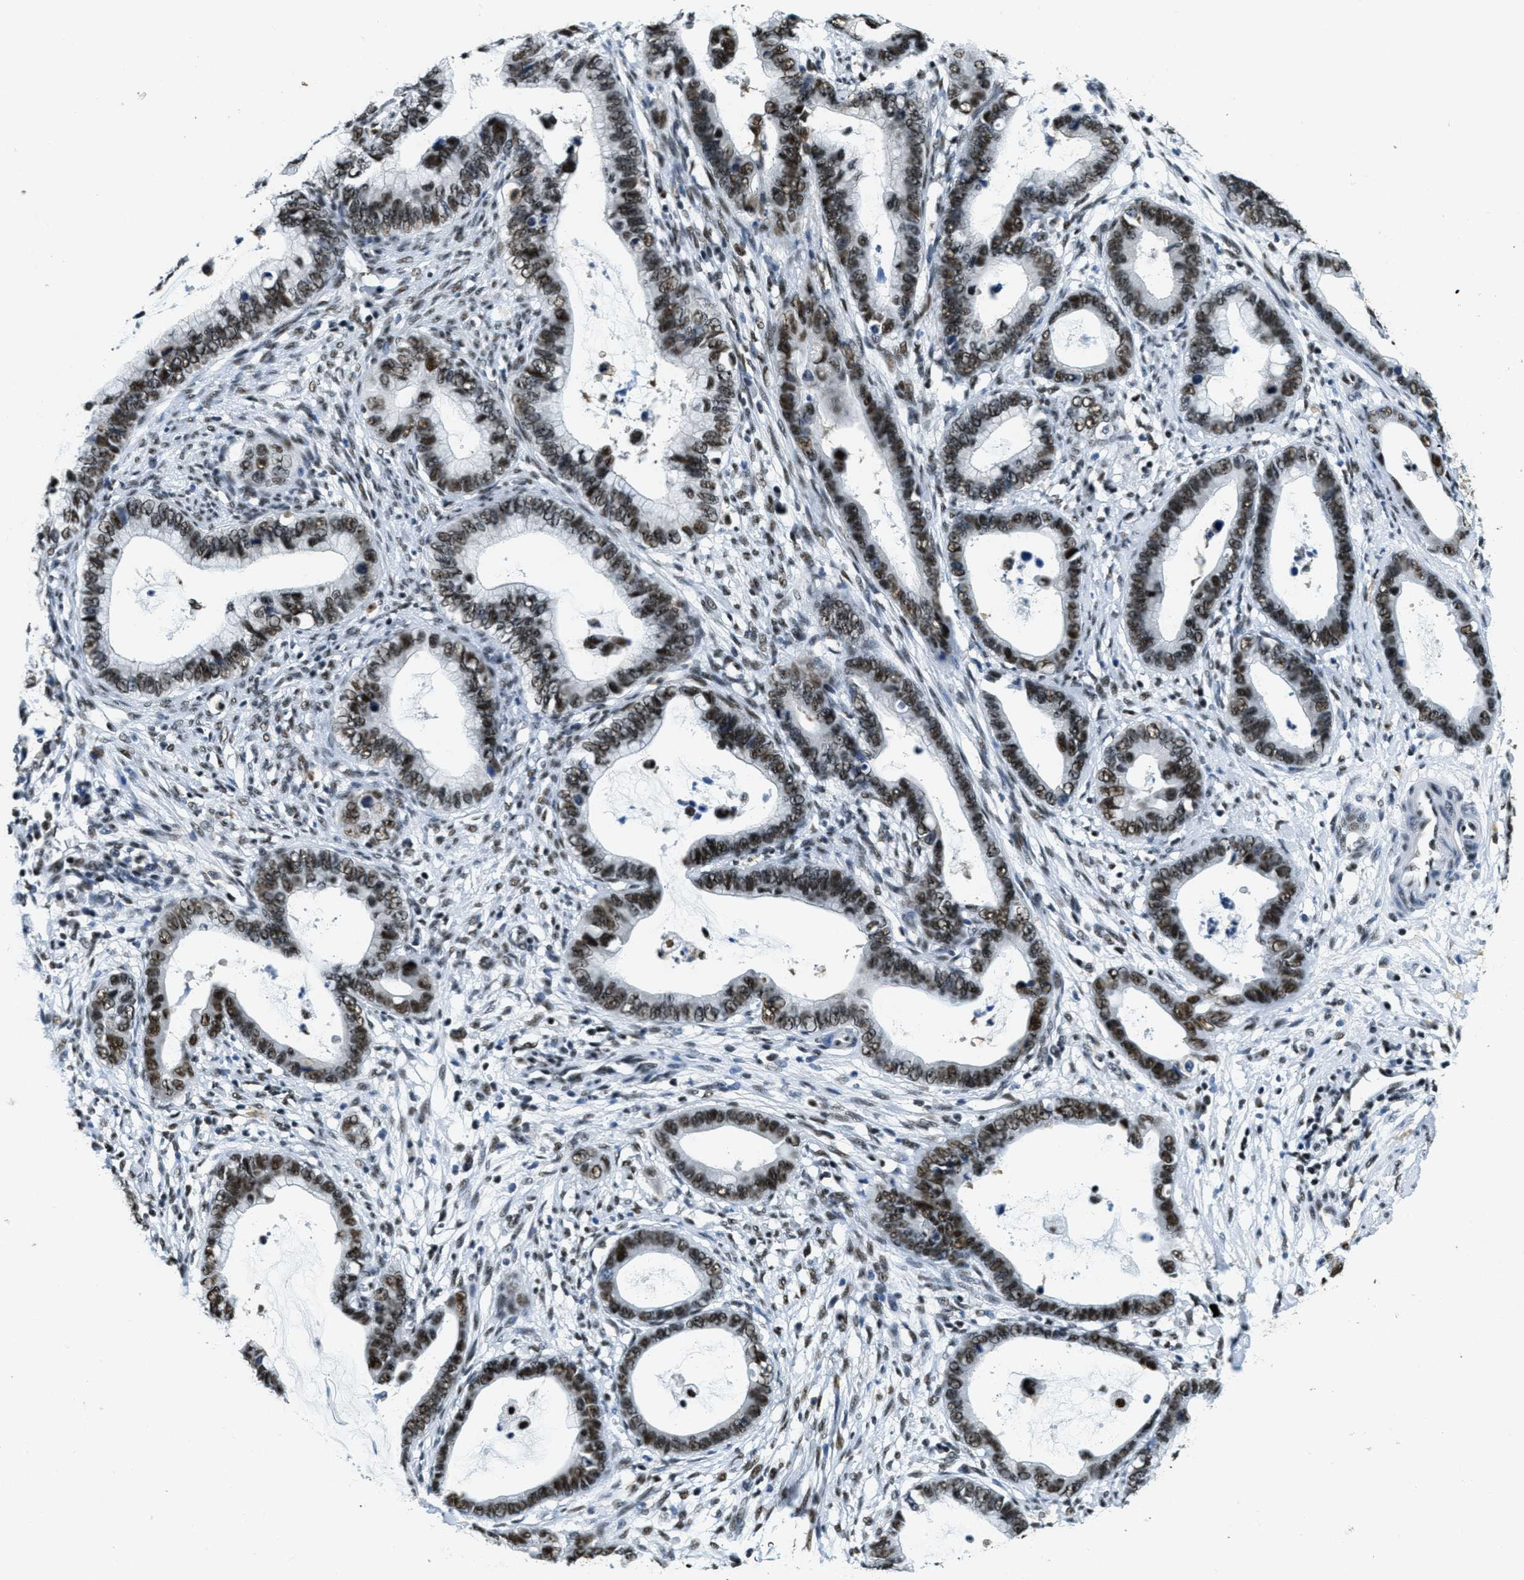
{"staining": {"intensity": "strong", "quantity": ">75%", "location": "nuclear"}, "tissue": "cervical cancer", "cell_type": "Tumor cells", "image_type": "cancer", "snomed": [{"axis": "morphology", "description": "Adenocarcinoma, NOS"}, {"axis": "topography", "description": "Cervix"}], "caption": "Immunohistochemical staining of human adenocarcinoma (cervical) reveals strong nuclear protein expression in approximately >75% of tumor cells. (DAB (3,3'-diaminobenzidine) = brown stain, brightfield microscopy at high magnification).", "gene": "SSB", "patient": {"sex": "female", "age": 44}}